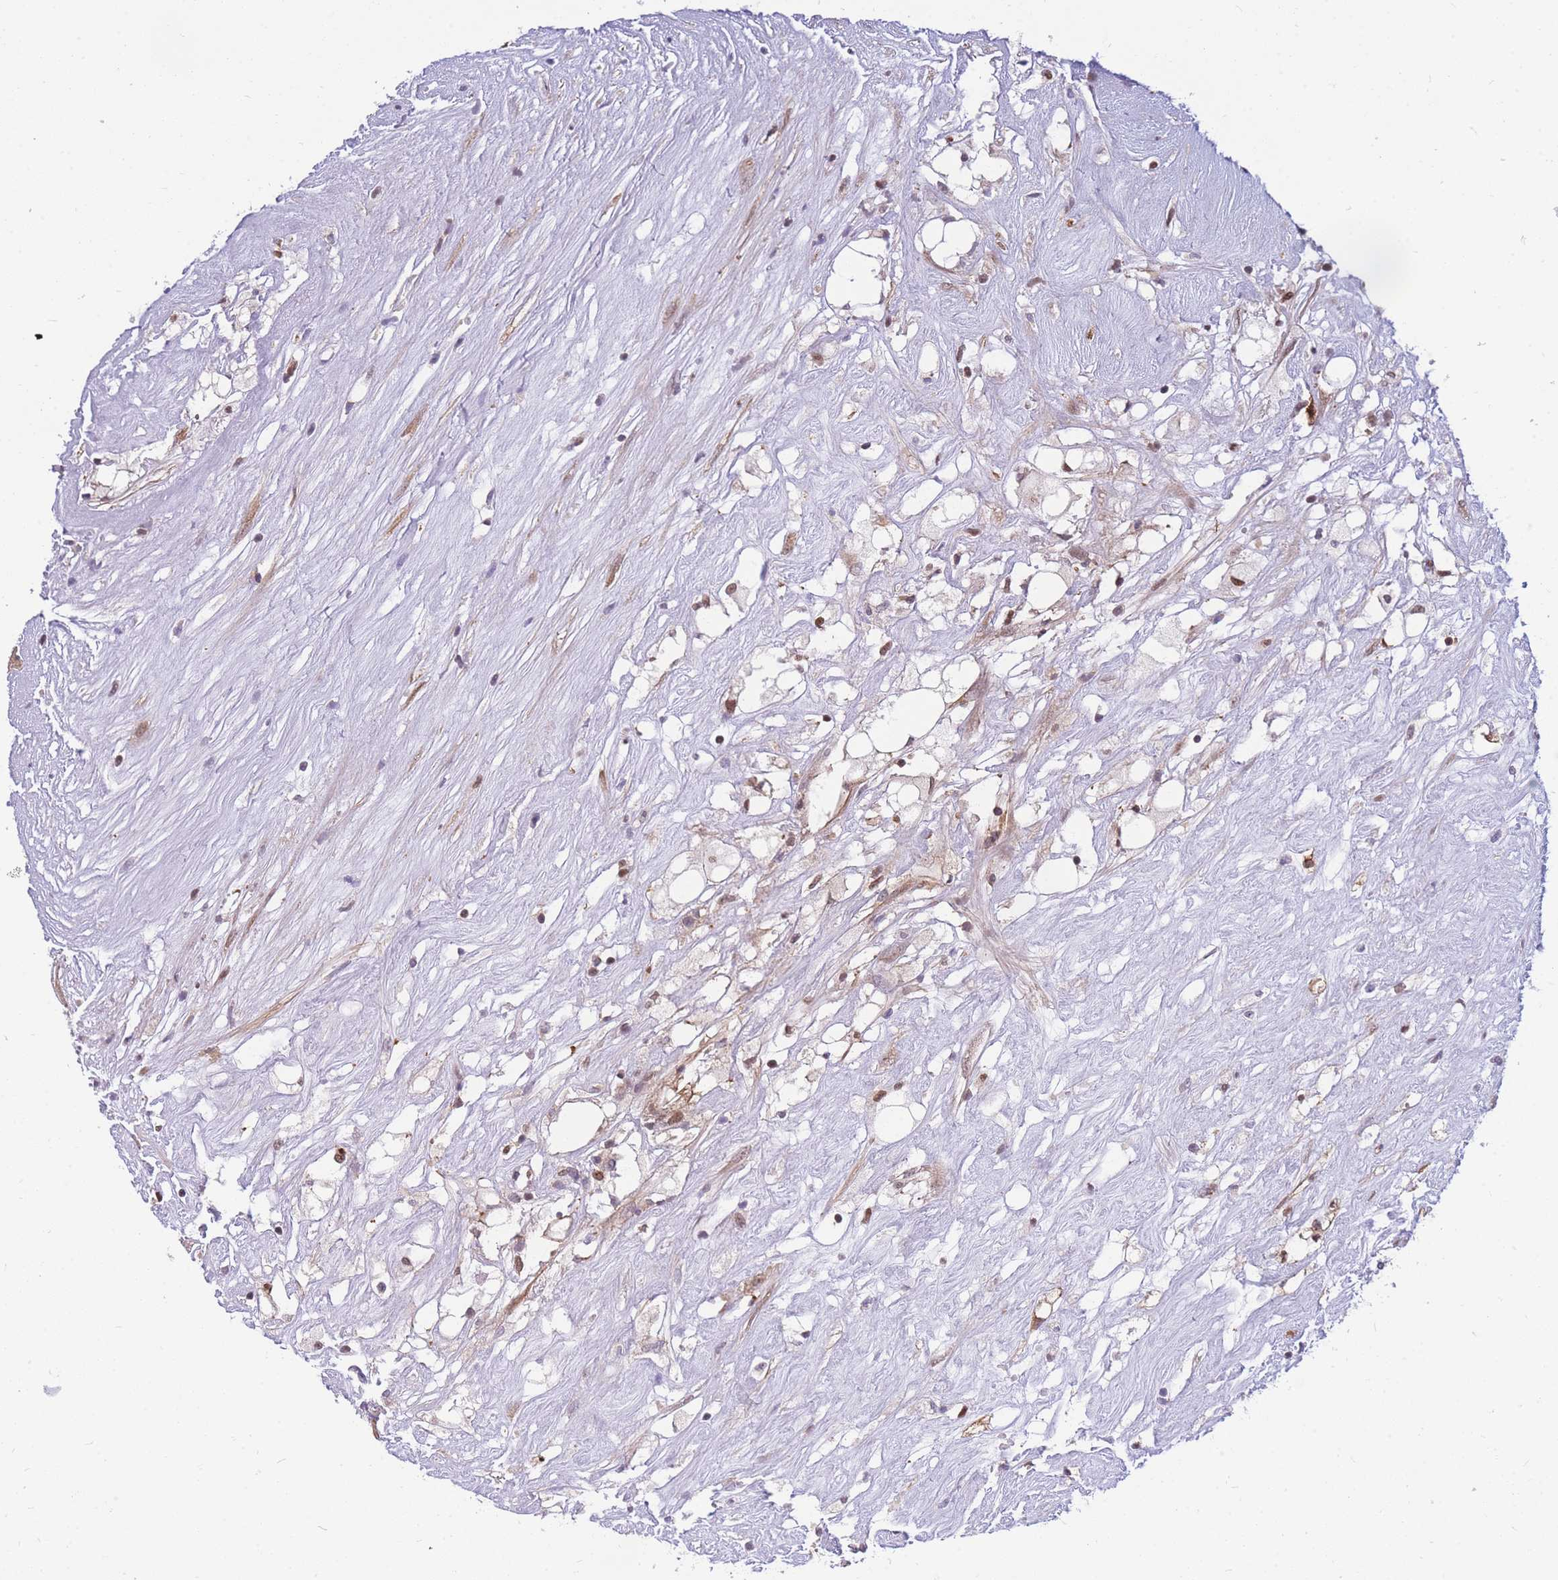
{"staining": {"intensity": "moderate", "quantity": "<25%", "location": "cytoplasmic/membranous,nuclear"}, "tissue": "renal cancer", "cell_type": "Tumor cells", "image_type": "cancer", "snomed": [{"axis": "morphology", "description": "Adenocarcinoma, NOS"}, {"axis": "topography", "description": "Kidney"}], "caption": "There is low levels of moderate cytoplasmic/membranous and nuclear staining in tumor cells of renal cancer, as demonstrated by immunohistochemical staining (brown color).", "gene": "CRACD", "patient": {"sex": "male", "age": 59}}